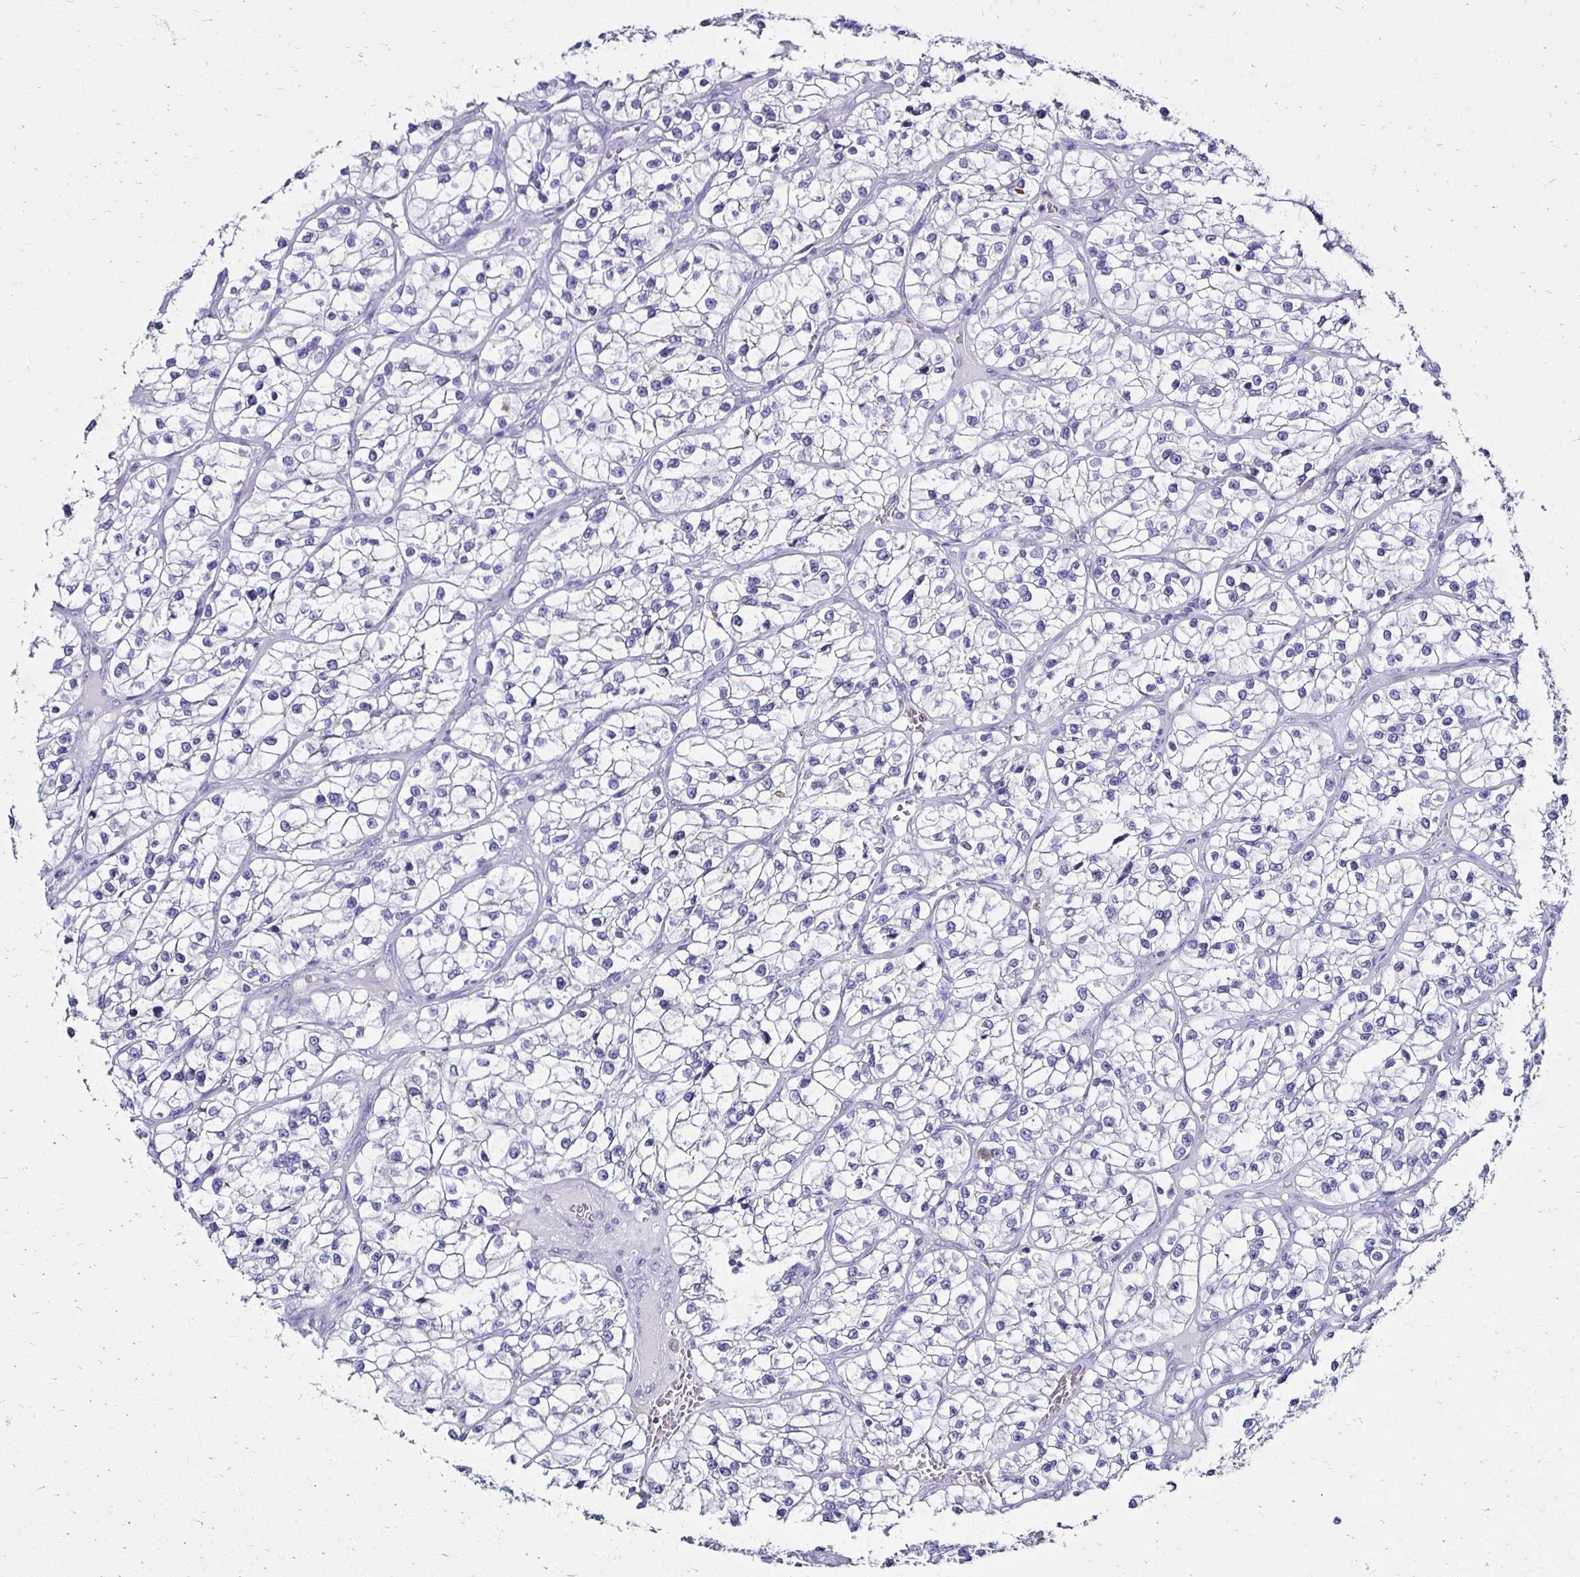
{"staining": {"intensity": "negative", "quantity": "none", "location": "none"}, "tissue": "renal cancer", "cell_type": "Tumor cells", "image_type": "cancer", "snomed": [{"axis": "morphology", "description": "Adenocarcinoma, NOS"}, {"axis": "topography", "description": "Kidney"}], "caption": "High magnification brightfield microscopy of renal cancer stained with DAB (brown) and counterstained with hematoxylin (blue): tumor cells show no significant positivity.", "gene": "KCNT1", "patient": {"sex": "female", "age": 57}}